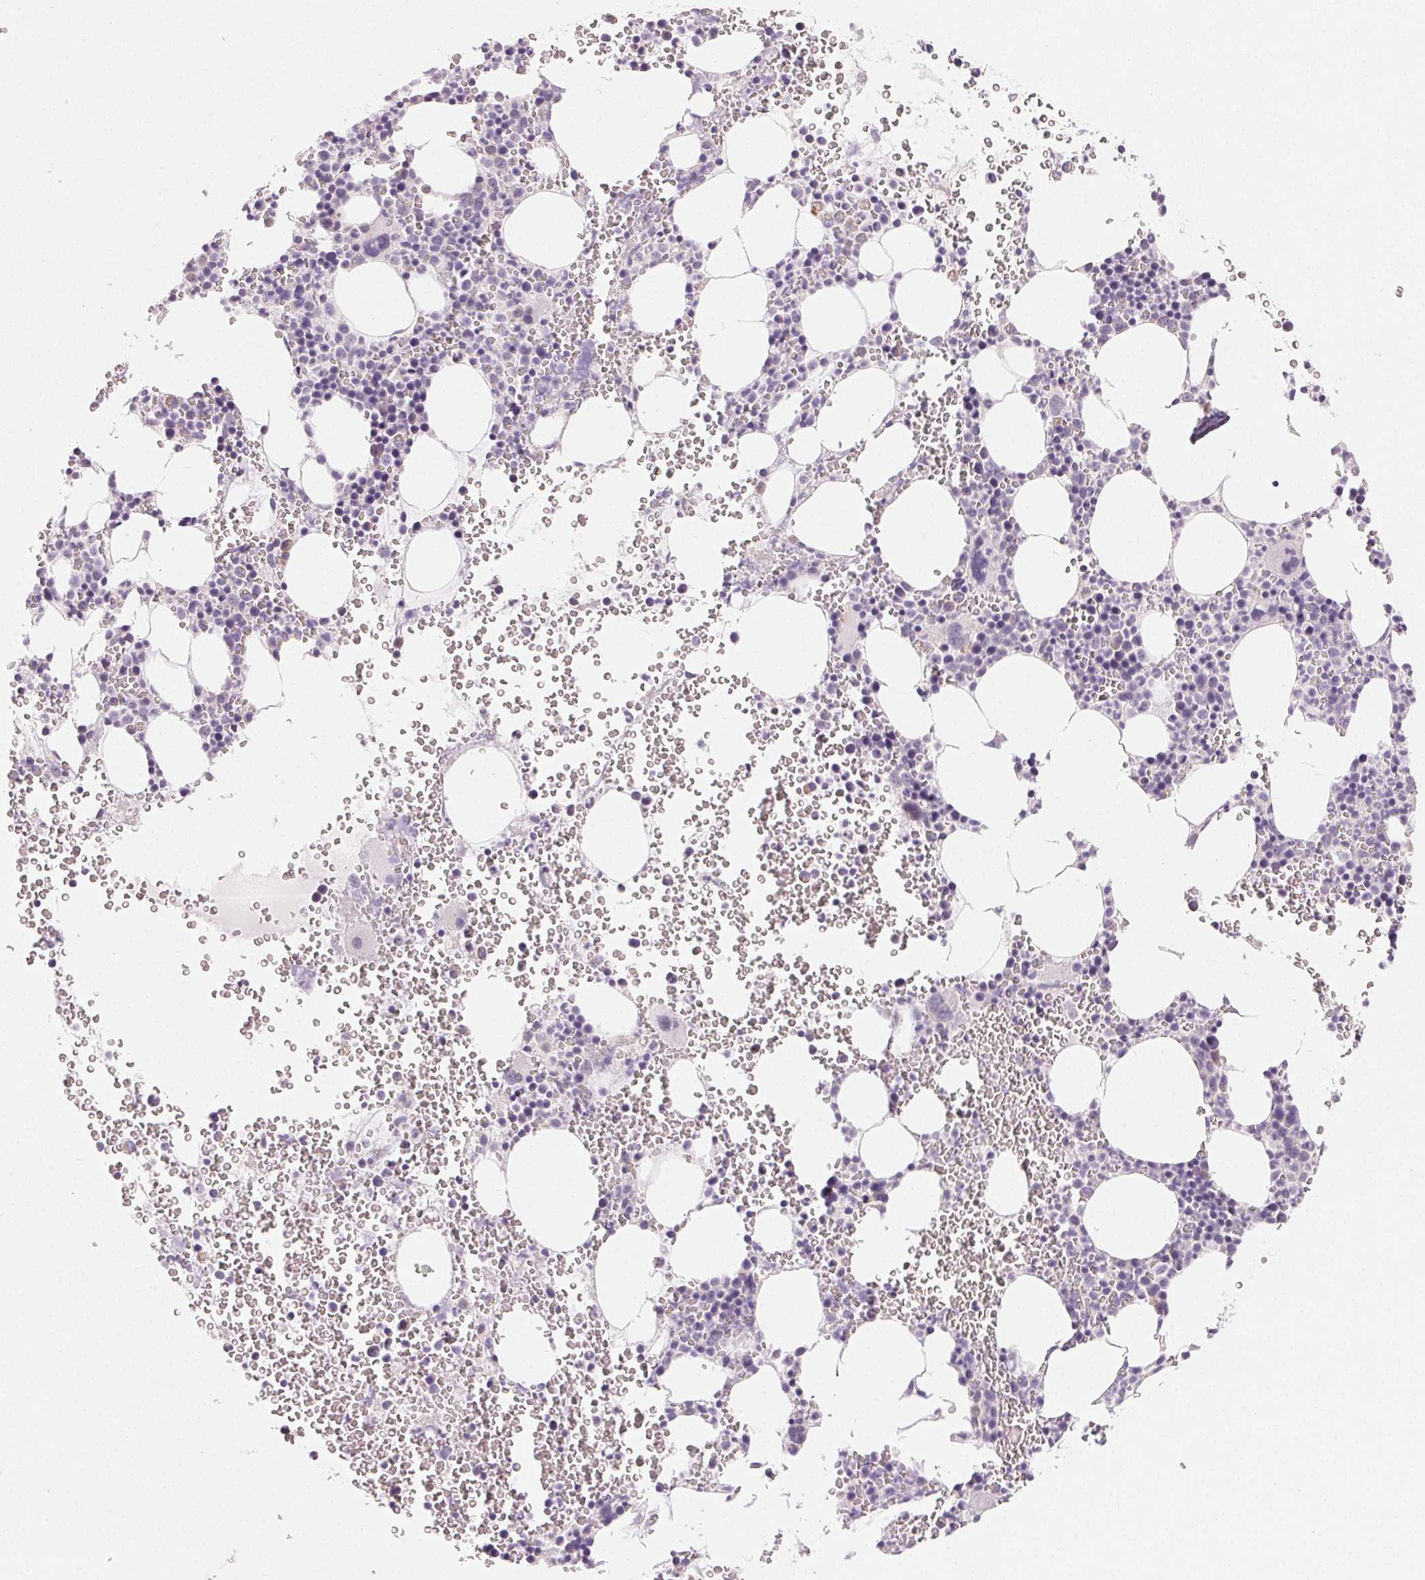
{"staining": {"intensity": "negative", "quantity": "none", "location": "none"}, "tissue": "bone marrow", "cell_type": "Hematopoietic cells", "image_type": "normal", "snomed": [{"axis": "morphology", "description": "Normal tissue, NOS"}, {"axis": "topography", "description": "Bone marrow"}], "caption": "Immunohistochemical staining of normal bone marrow reveals no significant staining in hematopoietic cells.", "gene": "MYBL1", "patient": {"sex": "male", "age": 82}}